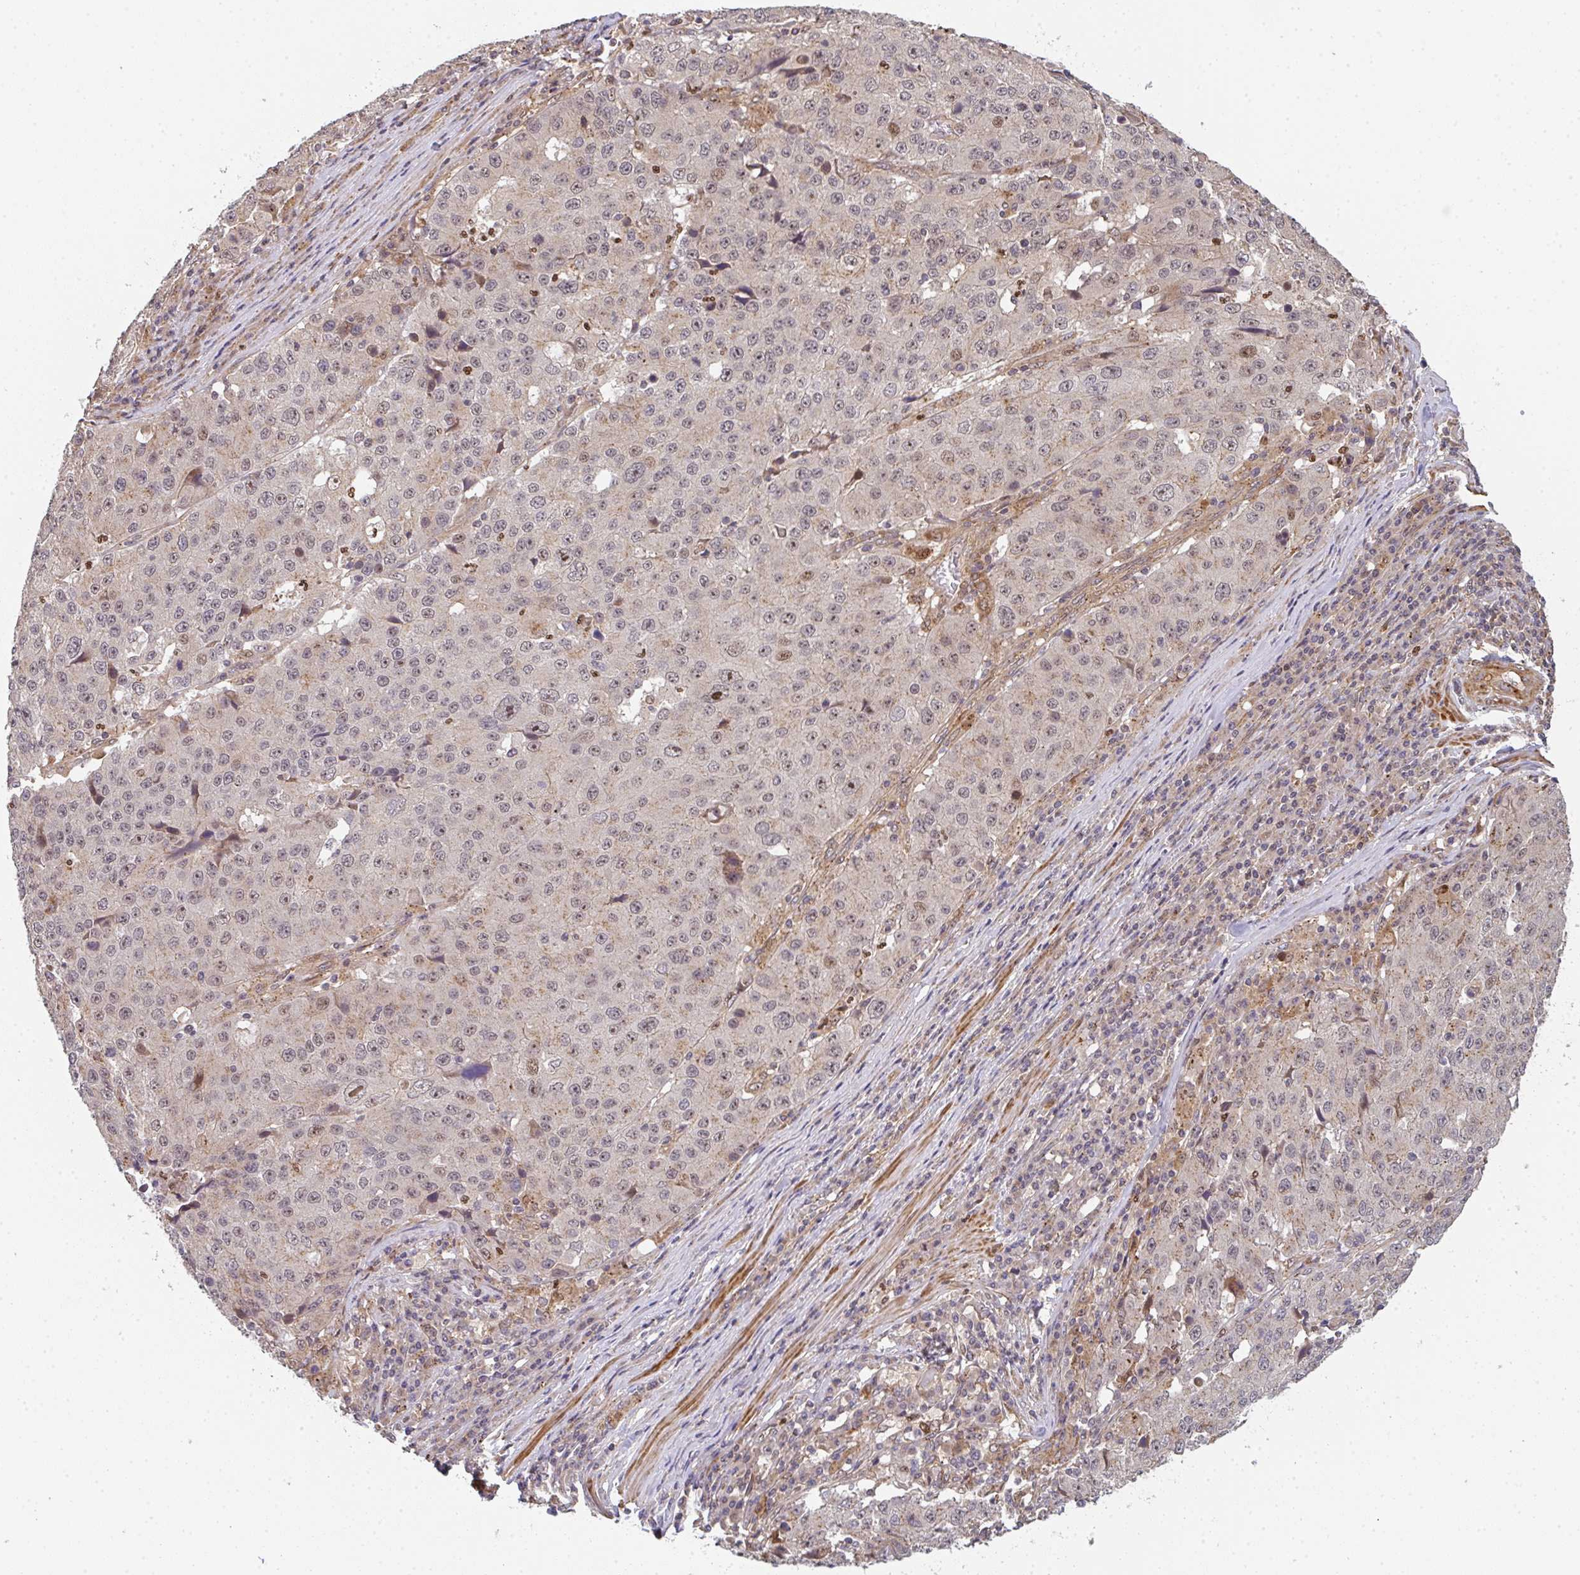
{"staining": {"intensity": "weak", "quantity": "25%-75%", "location": "nuclear"}, "tissue": "stomach cancer", "cell_type": "Tumor cells", "image_type": "cancer", "snomed": [{"axis": "morphology", "description": "Adenocarcinoma, NOS"}, {"axis": "topography", "description": "Stomach"}], "caption": "Immunohistochemistry (IHC) image of neoplastic tissue: stomach cancer (adenocarcinoma) stained using immunohistochemistry (IHC) reveals low levels of weak protein expression localized specifically in the nuclear of tumor cells, appearing as a nuclear brown color.", "gene": "SIMC1", "patient": {"sex": "male", "age": 71}}